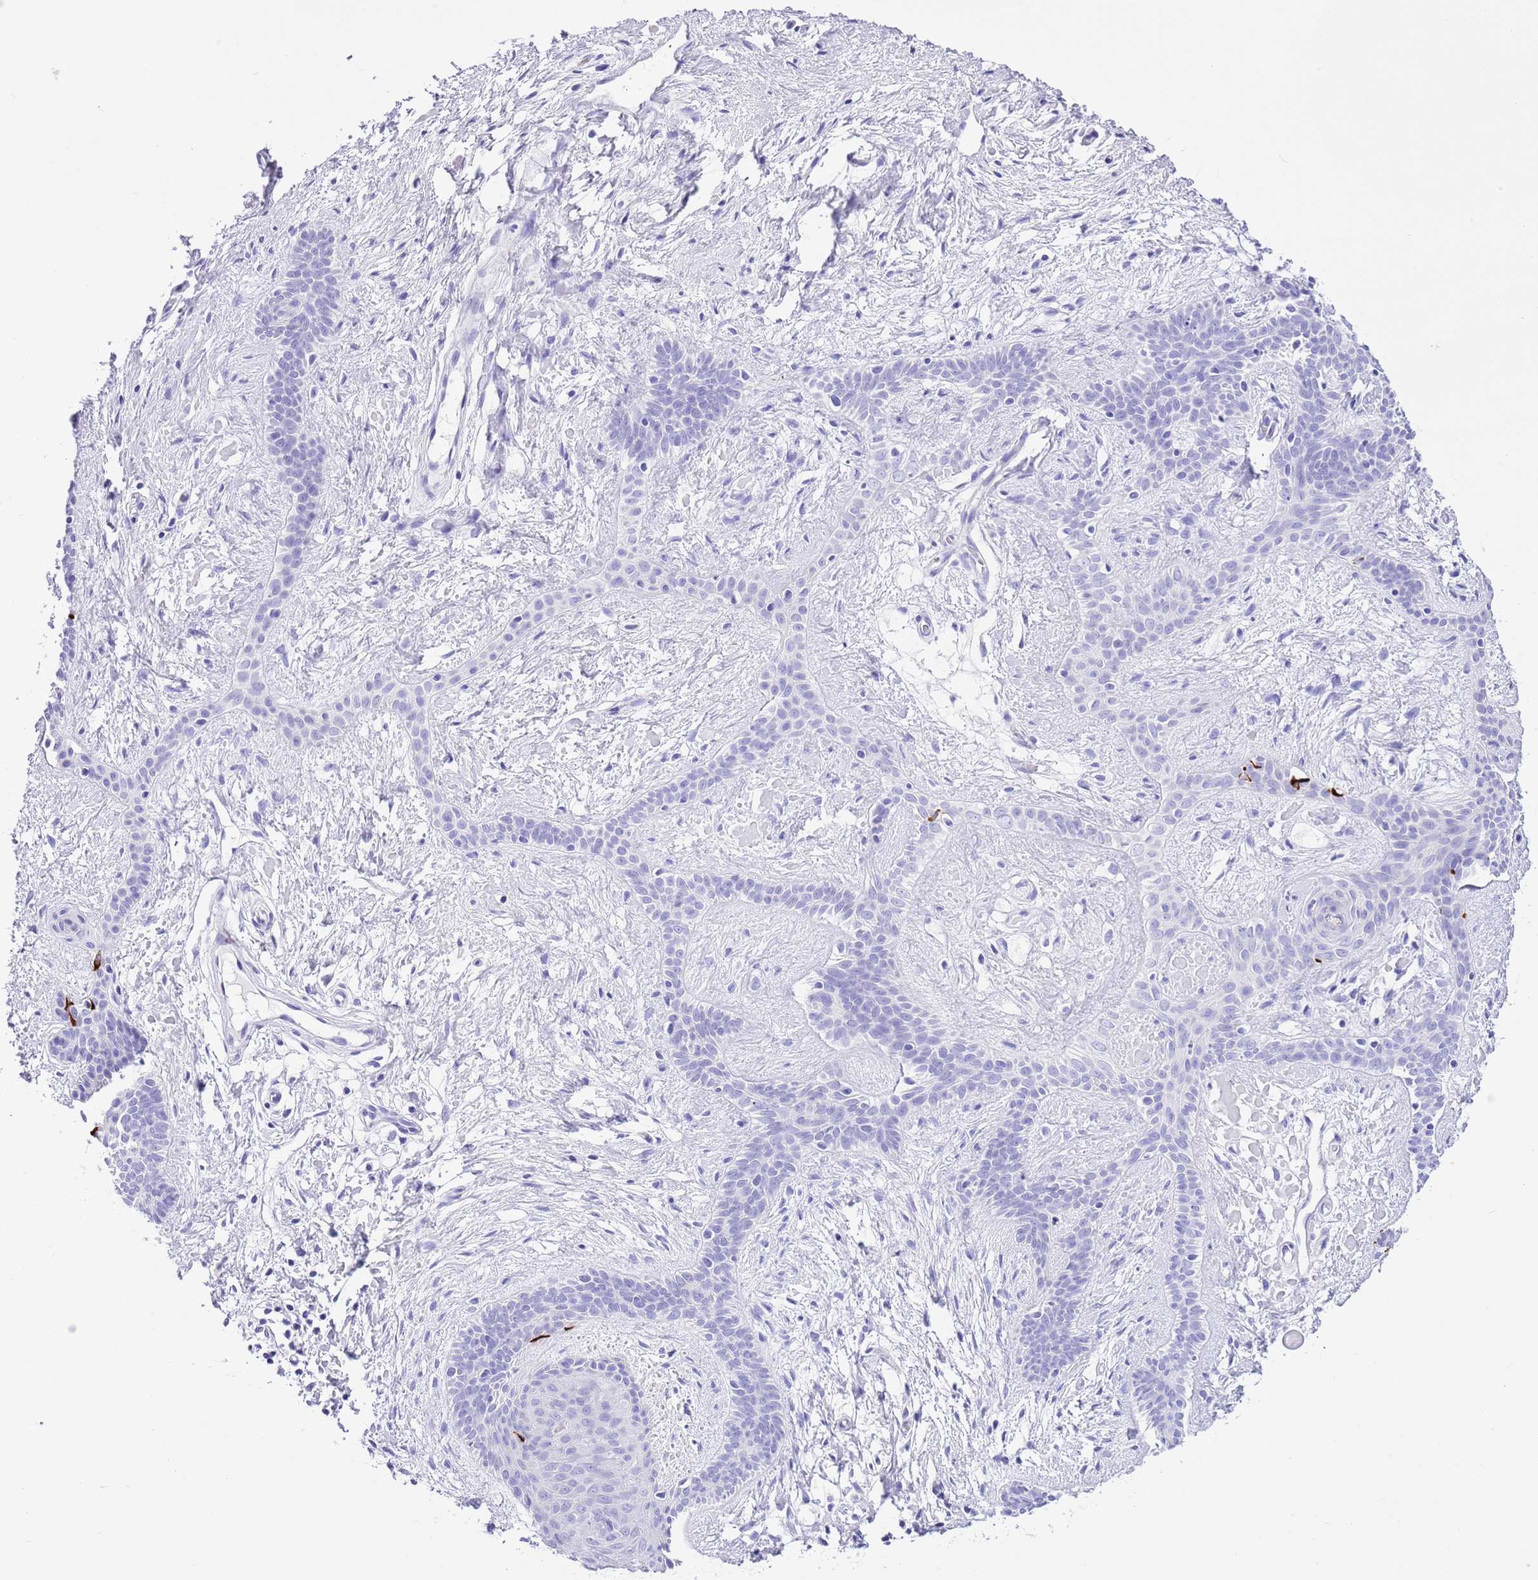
{"staining": {"intensity": "negative", "quantity": "none", "location": "none"}, "tissue": "skin cancer", "cell_type": "Tumor cells", "image_type": "cancer", "snomed": [{"axis": "morphology", "description": "Basal cell carcinoma"}, {"axis": "topography", "description": "Skin"}], "caption": "The photomicrograph reveals no significant staining in tumor cells of skin basal cell carcinoma.", "gene": "TMEM185B", "patient": {"sex": "male", "age": 78}}